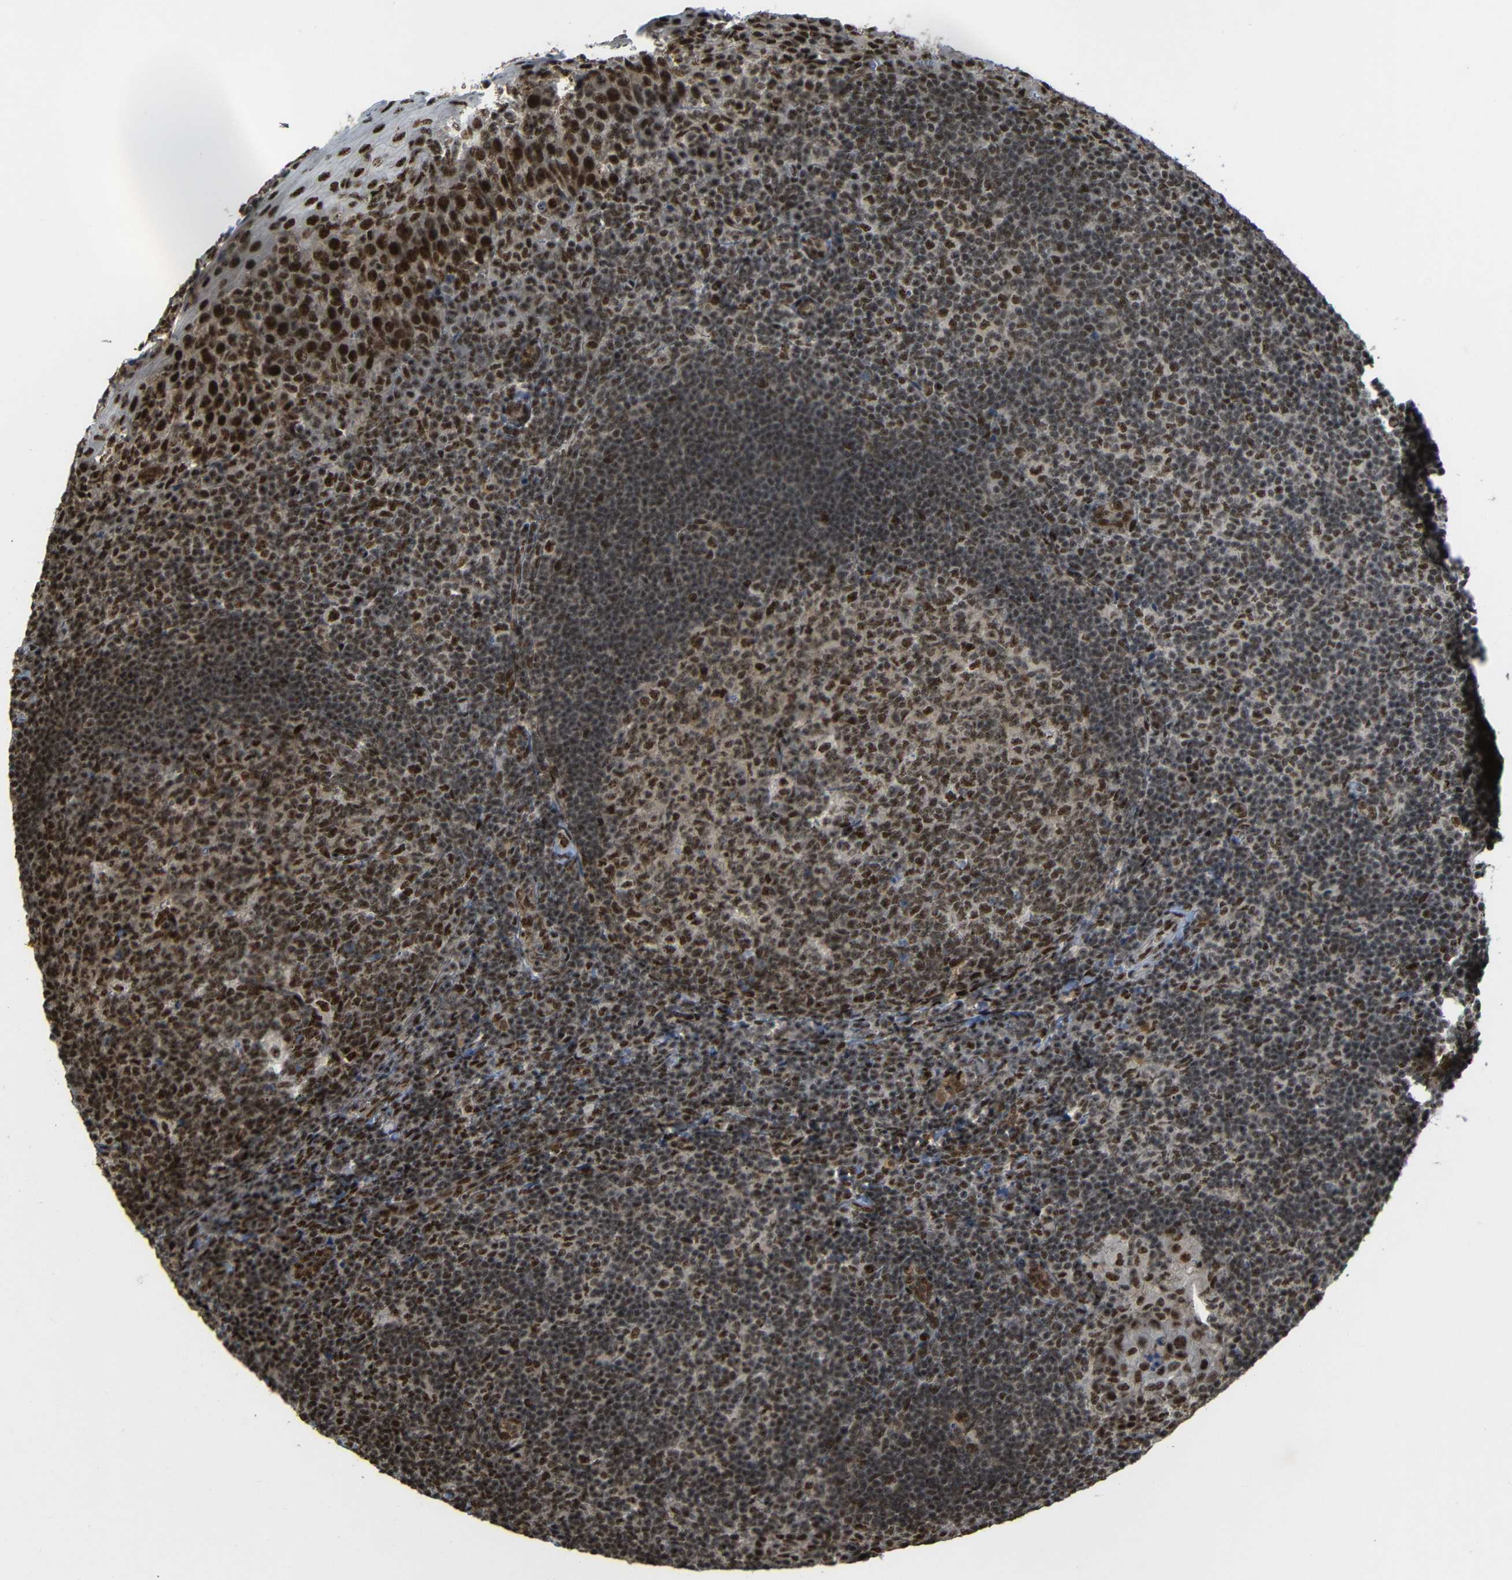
{"staining": {"intensity": "strong", "quantity": ">75%", "location": "nuclear"}, "tissue": "tonsil", "cell_type": "Germinal center cells", "image_type": "normal", "snomed": [{"axis": "morphology", "description": "Normal tissue, NOS"}, {"axis": "topography", "description": "Tonsil"}], "caption": "Immunohistochemical staining of normal tonsil shows strong nuclear protein positivity in about >75% of germinal center cells.", "gene": "TCF7L2", "patient": {"sex": "male", "age": 37}}